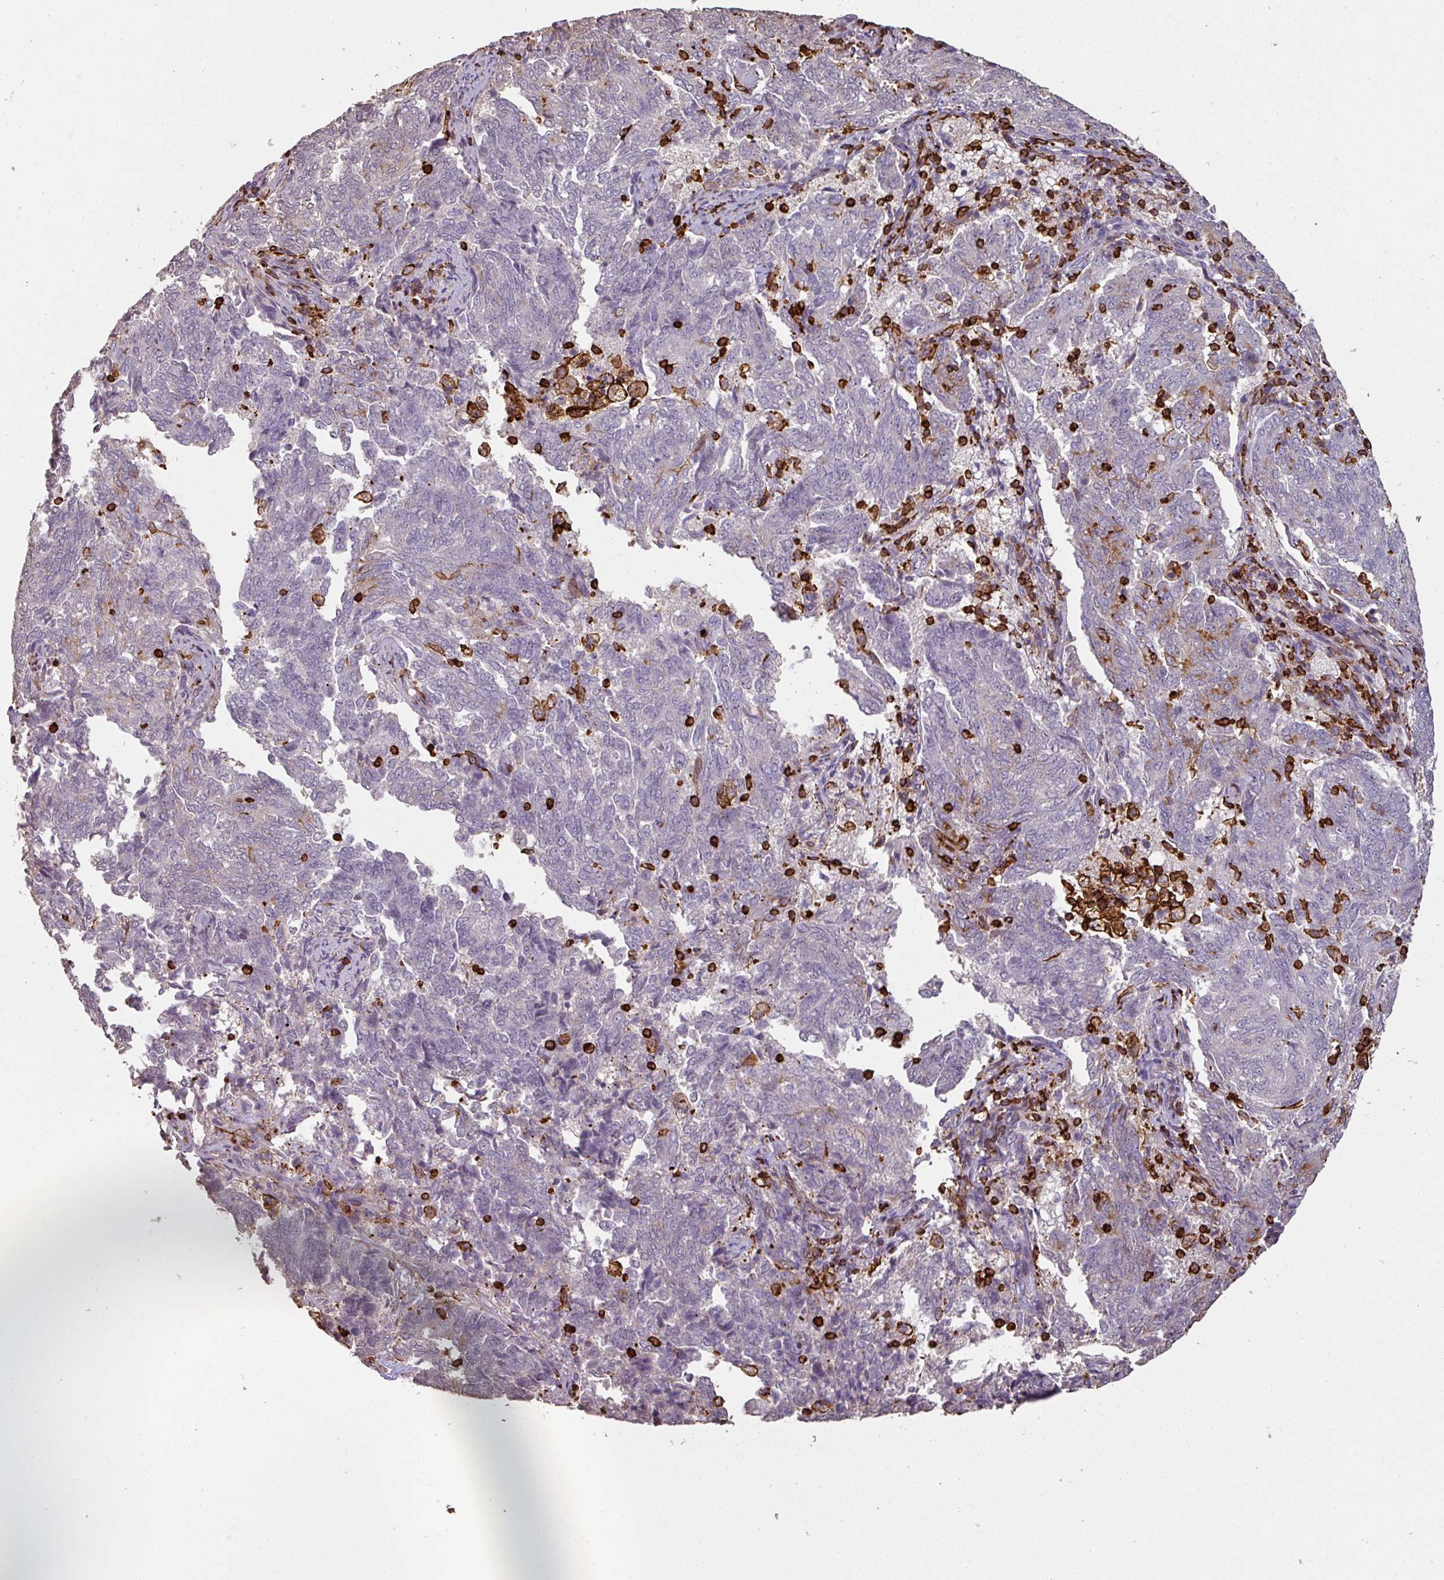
{"staining": {"intensity": "negative", "quantity": "none", "location": "none"}, "tissue": "endometrial cancer", "cell_type": "Tumor cells", "image_type": "cancer", "snomed": [{"axis": "morphology", "description": "Adenocarcinoma, NOS"}, {"axis": "topography", "description": "Endometrium"}], "caption": "A high-resolution photomicrograph shows IHC staining of endometrial adenocarcinoma, which demonstrates no significant staining in tumor cells.", "gene": "OLFML2B", "patient": {"sex": "female", "age": 80}}